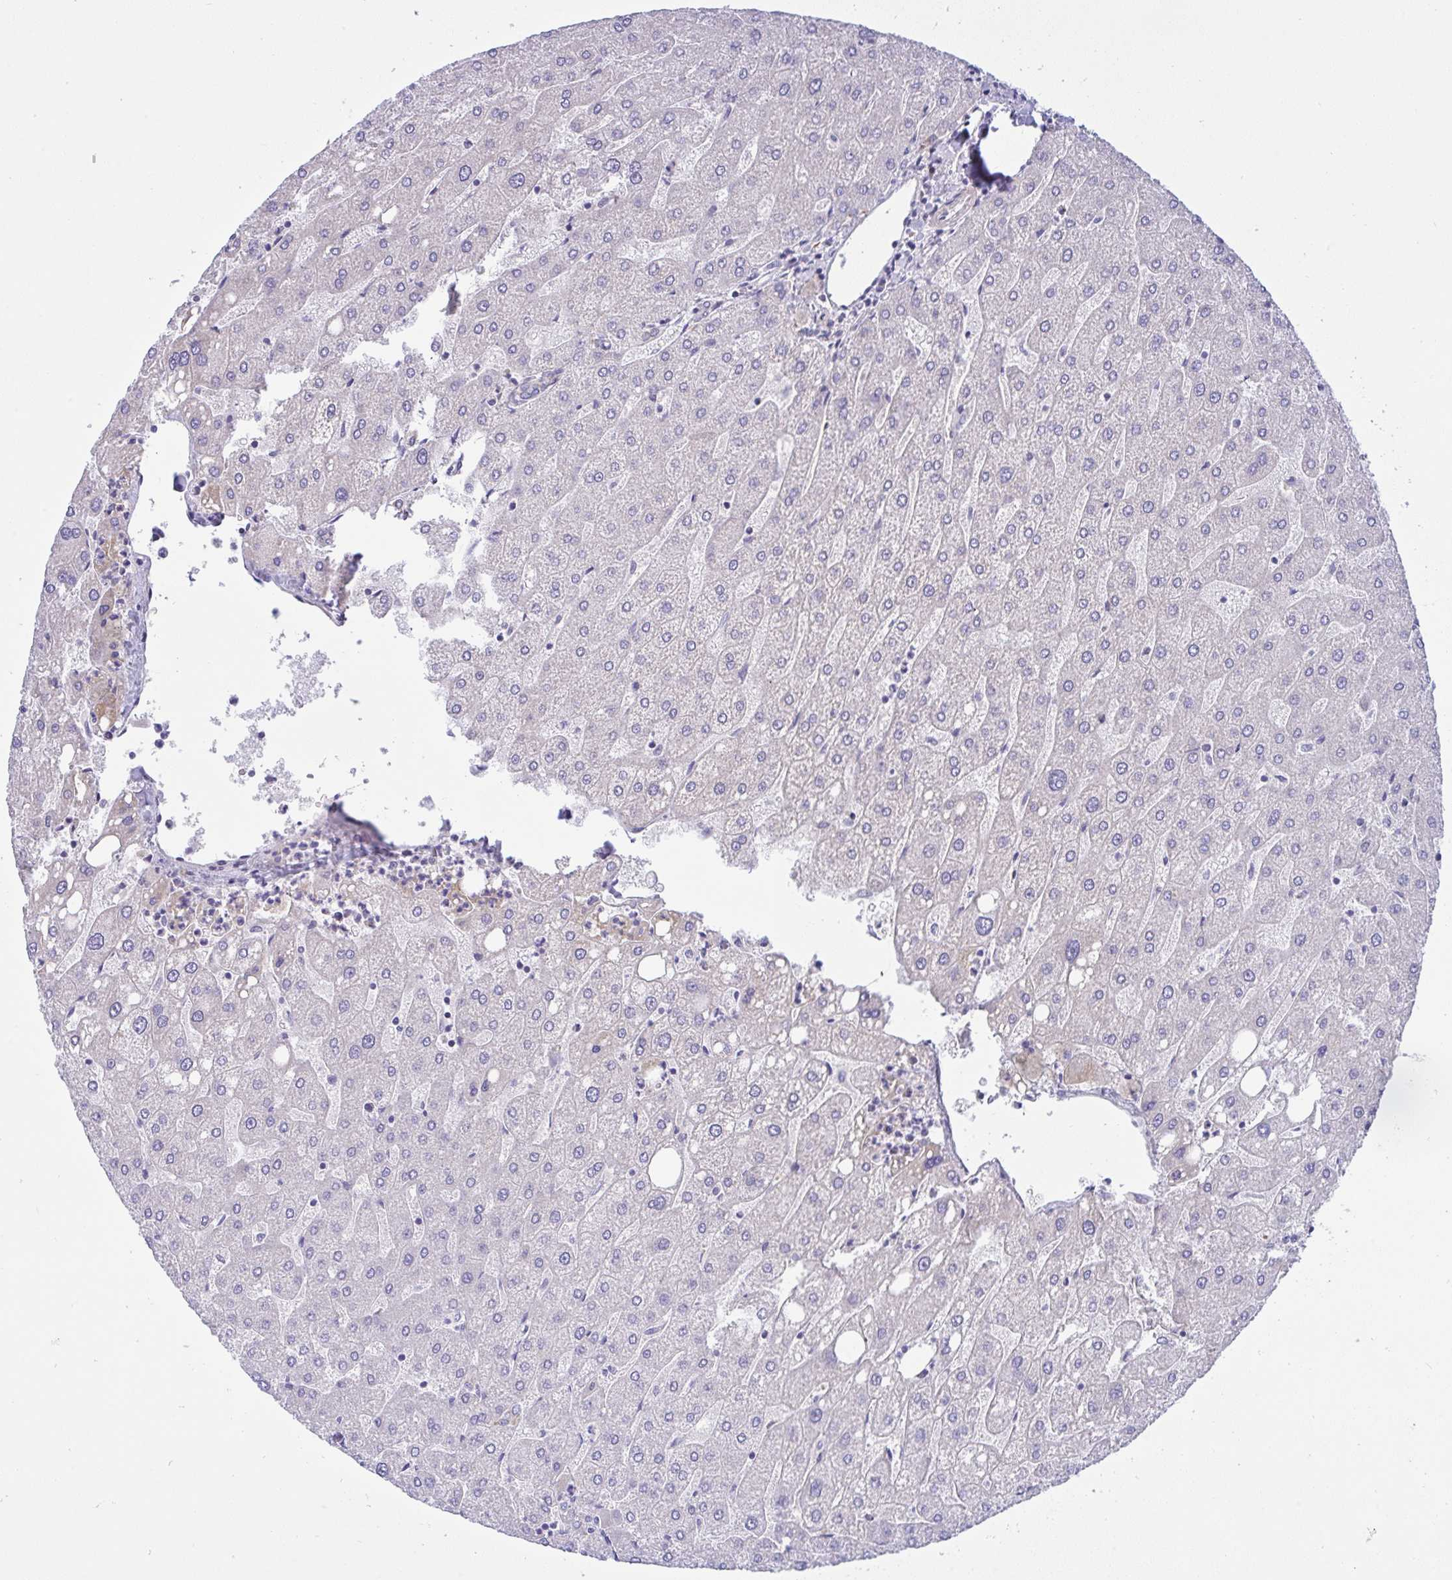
{"staining": {"intensity": "negative", "quantity": "none", "location": "none"}, "tissue": "liver", "cell_type": "Cholangiocytes", "image_type": "normal", "snomed": [{"axis": "morphology", "description": "Normal tissue, NOS"}, {"axis": "topography", "description": "Liver"}], "caption": "An IHC image of normal liver is shown. There is no staining in cholangiocytes of liver.", "gene": "NTN1", "patient": {"sex": "male", "age": 67}}